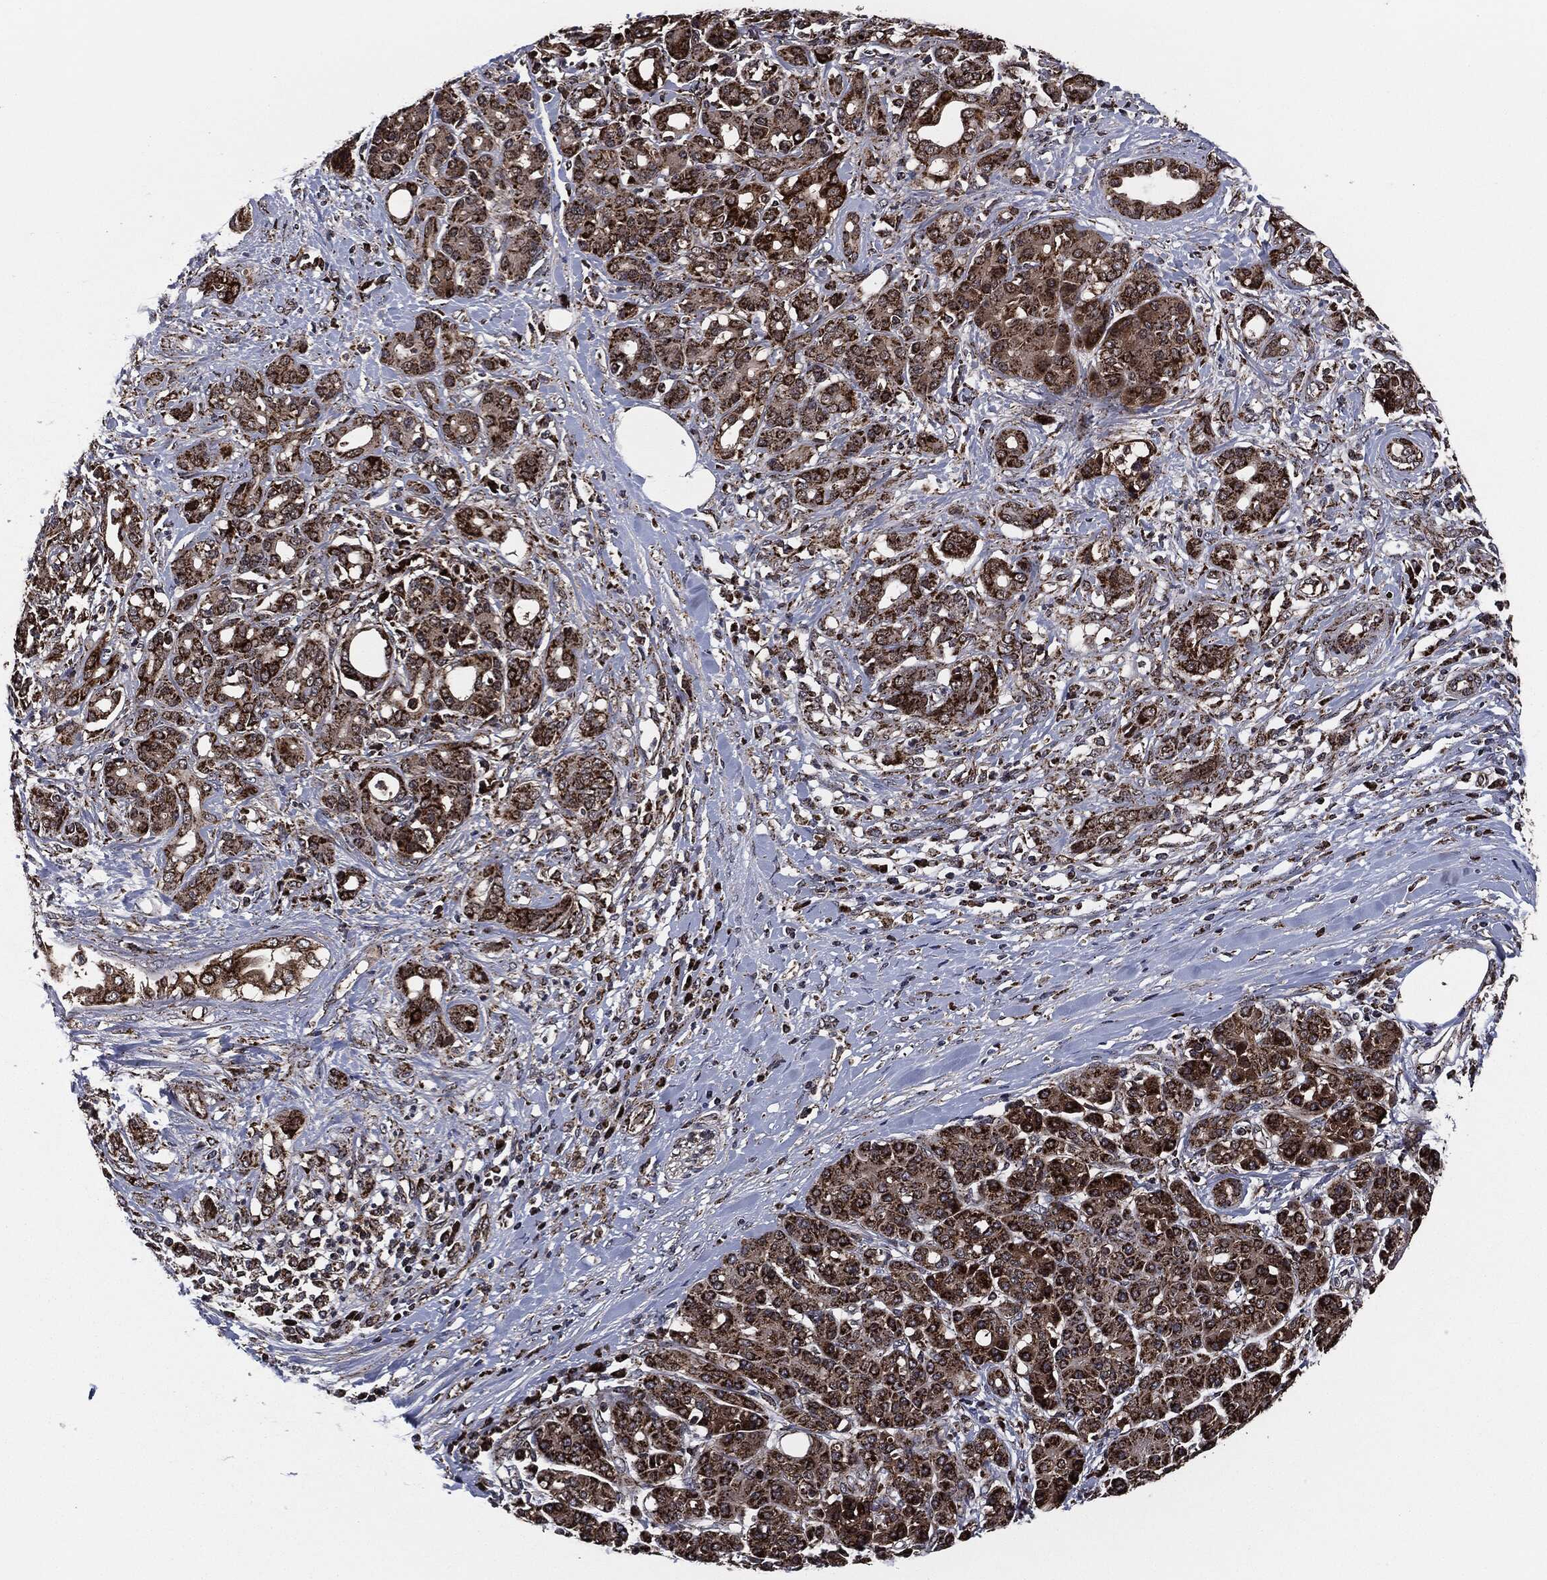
{"staining": {"intensity": "strong", "quantity": "25%-75%", "location": "cytoplasmic/membranous"}, "tissue": "pancreatic cancer", "cell_type": "Tumor cells", "image_type": "cancer", "snomed": [{"axis": "morphology", "description": "Adenocarcinoma, NOS"}, {"axis": "topography", "description": "Pancreas"}], "caption": "Pancreatic cancer (adenocarcinoma) stained for a protein exhibits strong cytoplasmic/membranous positivity in tumor cells.", "gene": "FH", "patient": {"sex": "female", "age": 56}}